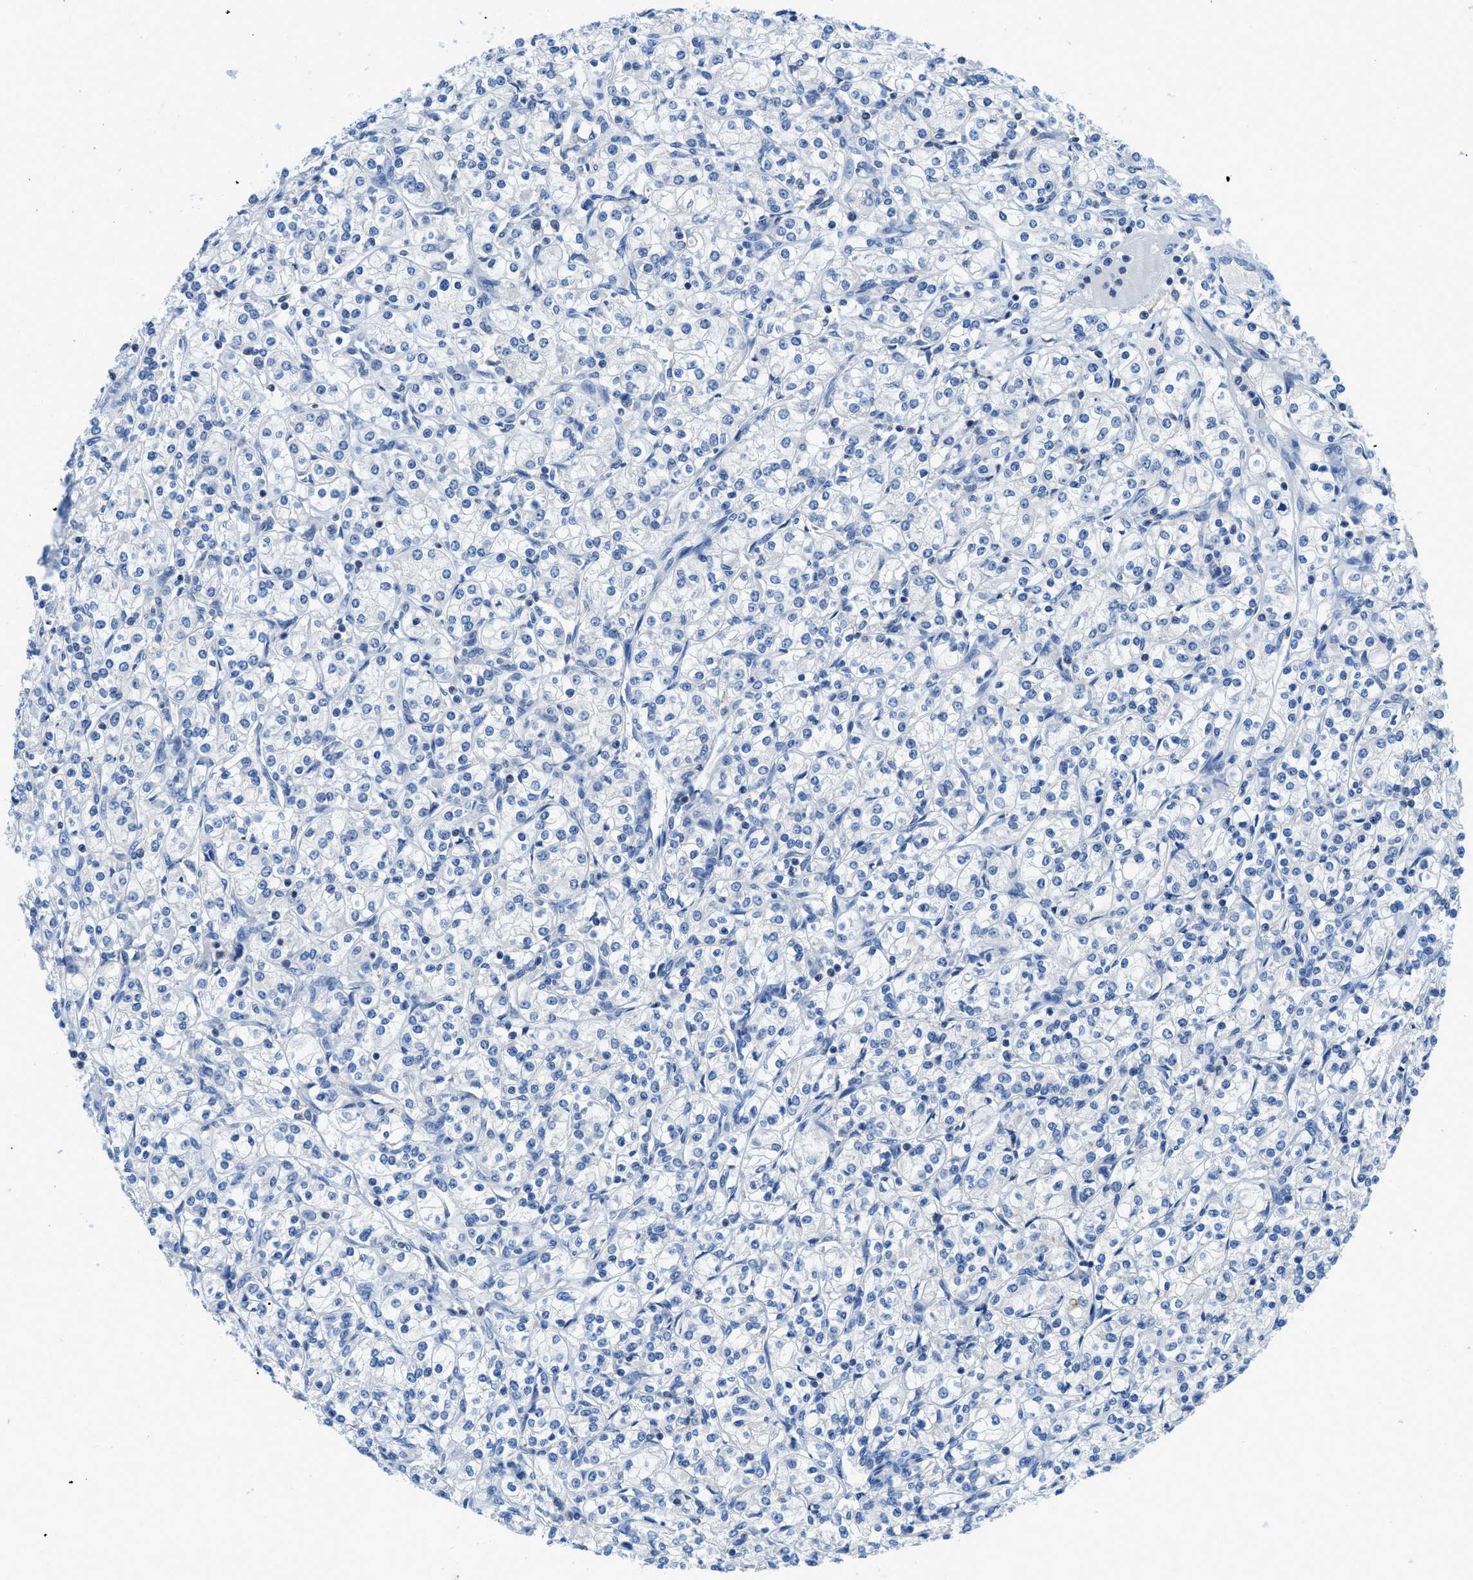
{"staining": {"intensity": "negative", "quantity": "none", "location": "none"}, "tissue": "renal cancer", "cell_type": "Tumor cells", "image_type": "cancer", "snomed": [{"axis": "morphology", "description": "Adenocarcinoma, NOS"}, {"axis": "topography", "description": "Kidney"}], "caption": "Histopathology image shows no significant protein staining in tumor cells of adenocarcinoma (renal). (DAB IHC with hematoxylin counter stain).", "gene": "FAM151A", "patient": {"sex": "male", "age": 77}}